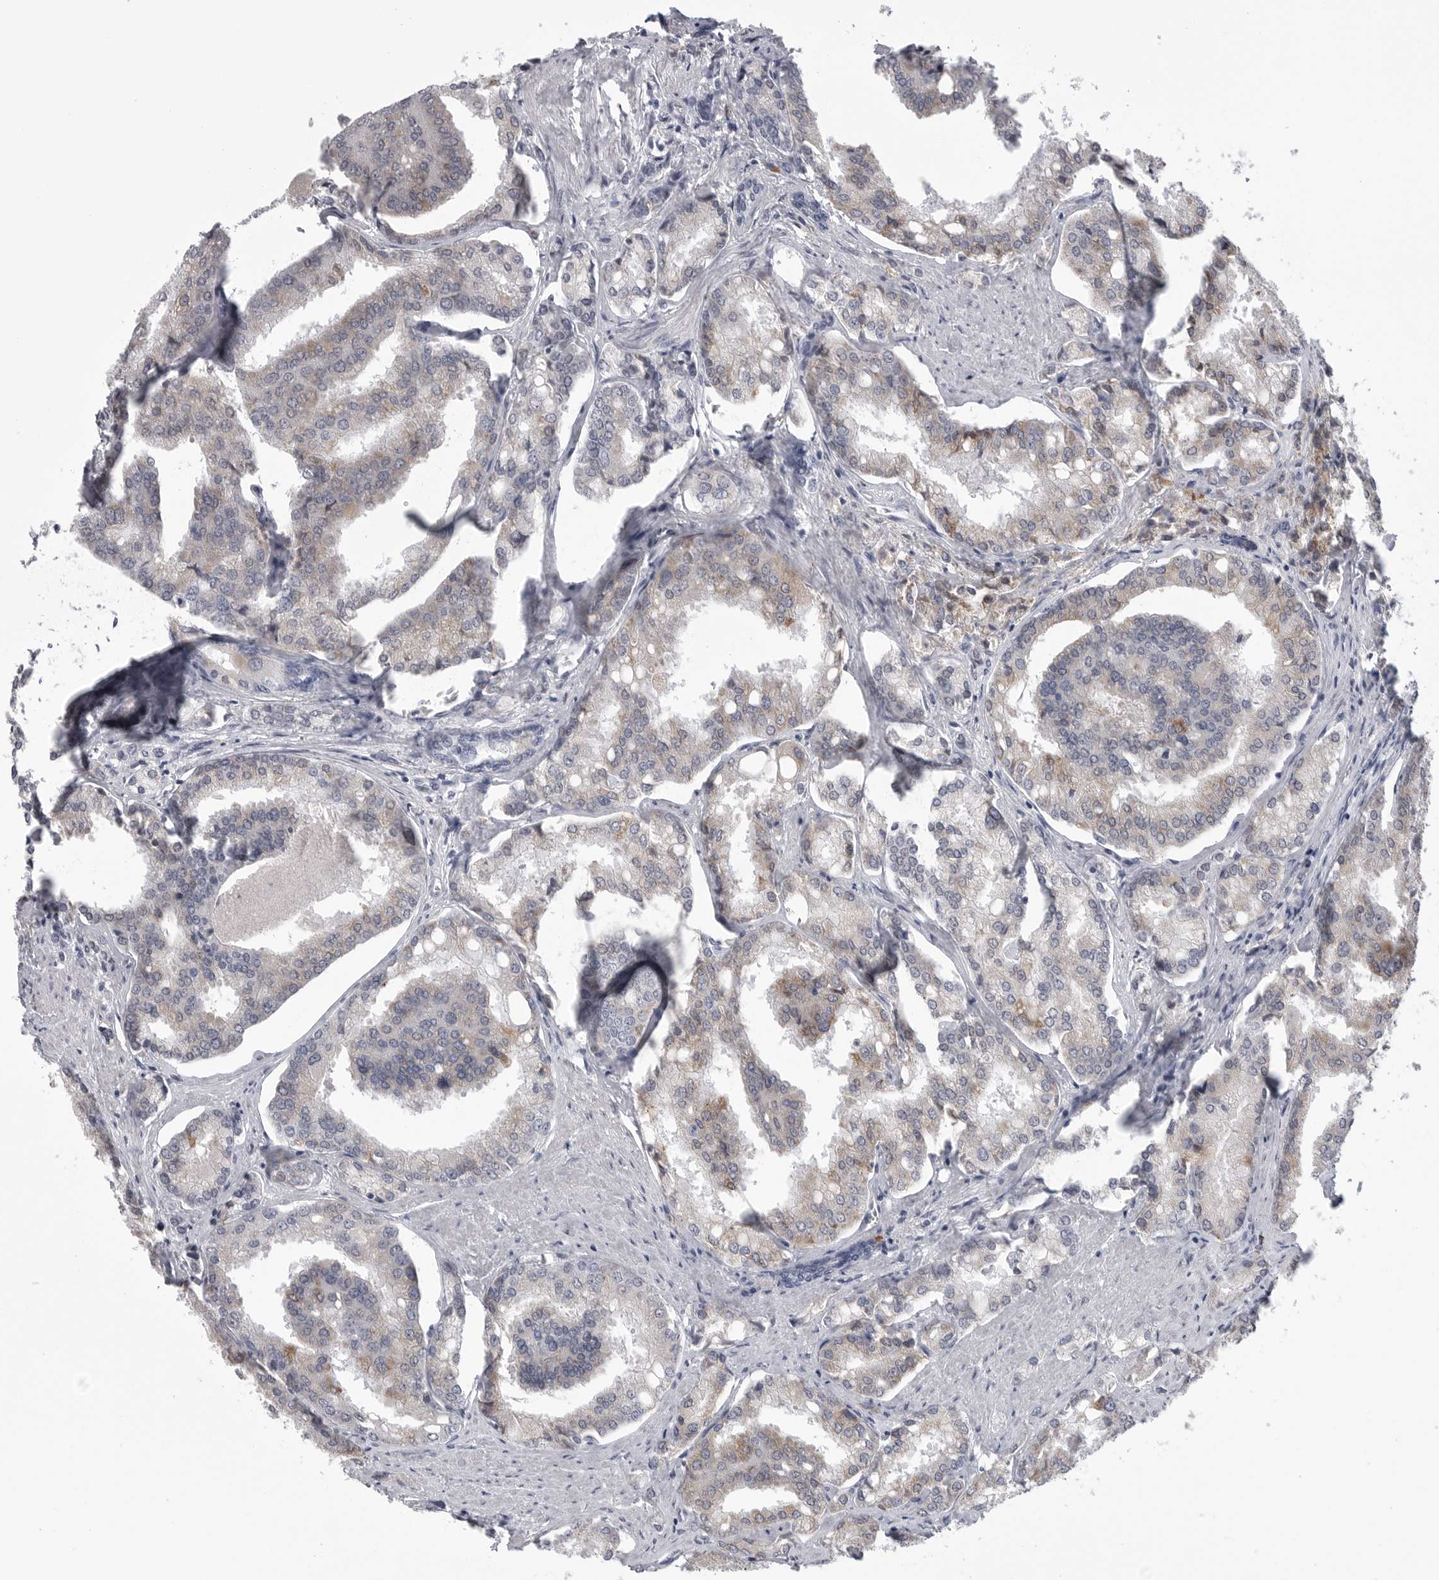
{"staining": {"intensity": "negative", "quantity": "none", "location": "none"}, "tissue": "prostate cancer", "cell_type": "Tumor cells", "image_type": "cancer", "snomed": [{"axis": "morphology", "description": "Adenocarcinoma, High grade"}, {"axis": "topography", "description": "Prostate"}], "caption": "Tumor cells are negative for protein expression in human prostate adenocarcinoma (high-grade). (DAB (3,3'-diaminobenzidine) IHC with hematoxylin counter stain).", "gene": "FKBP2", "patient": {"sex": "male", "age": 50}}